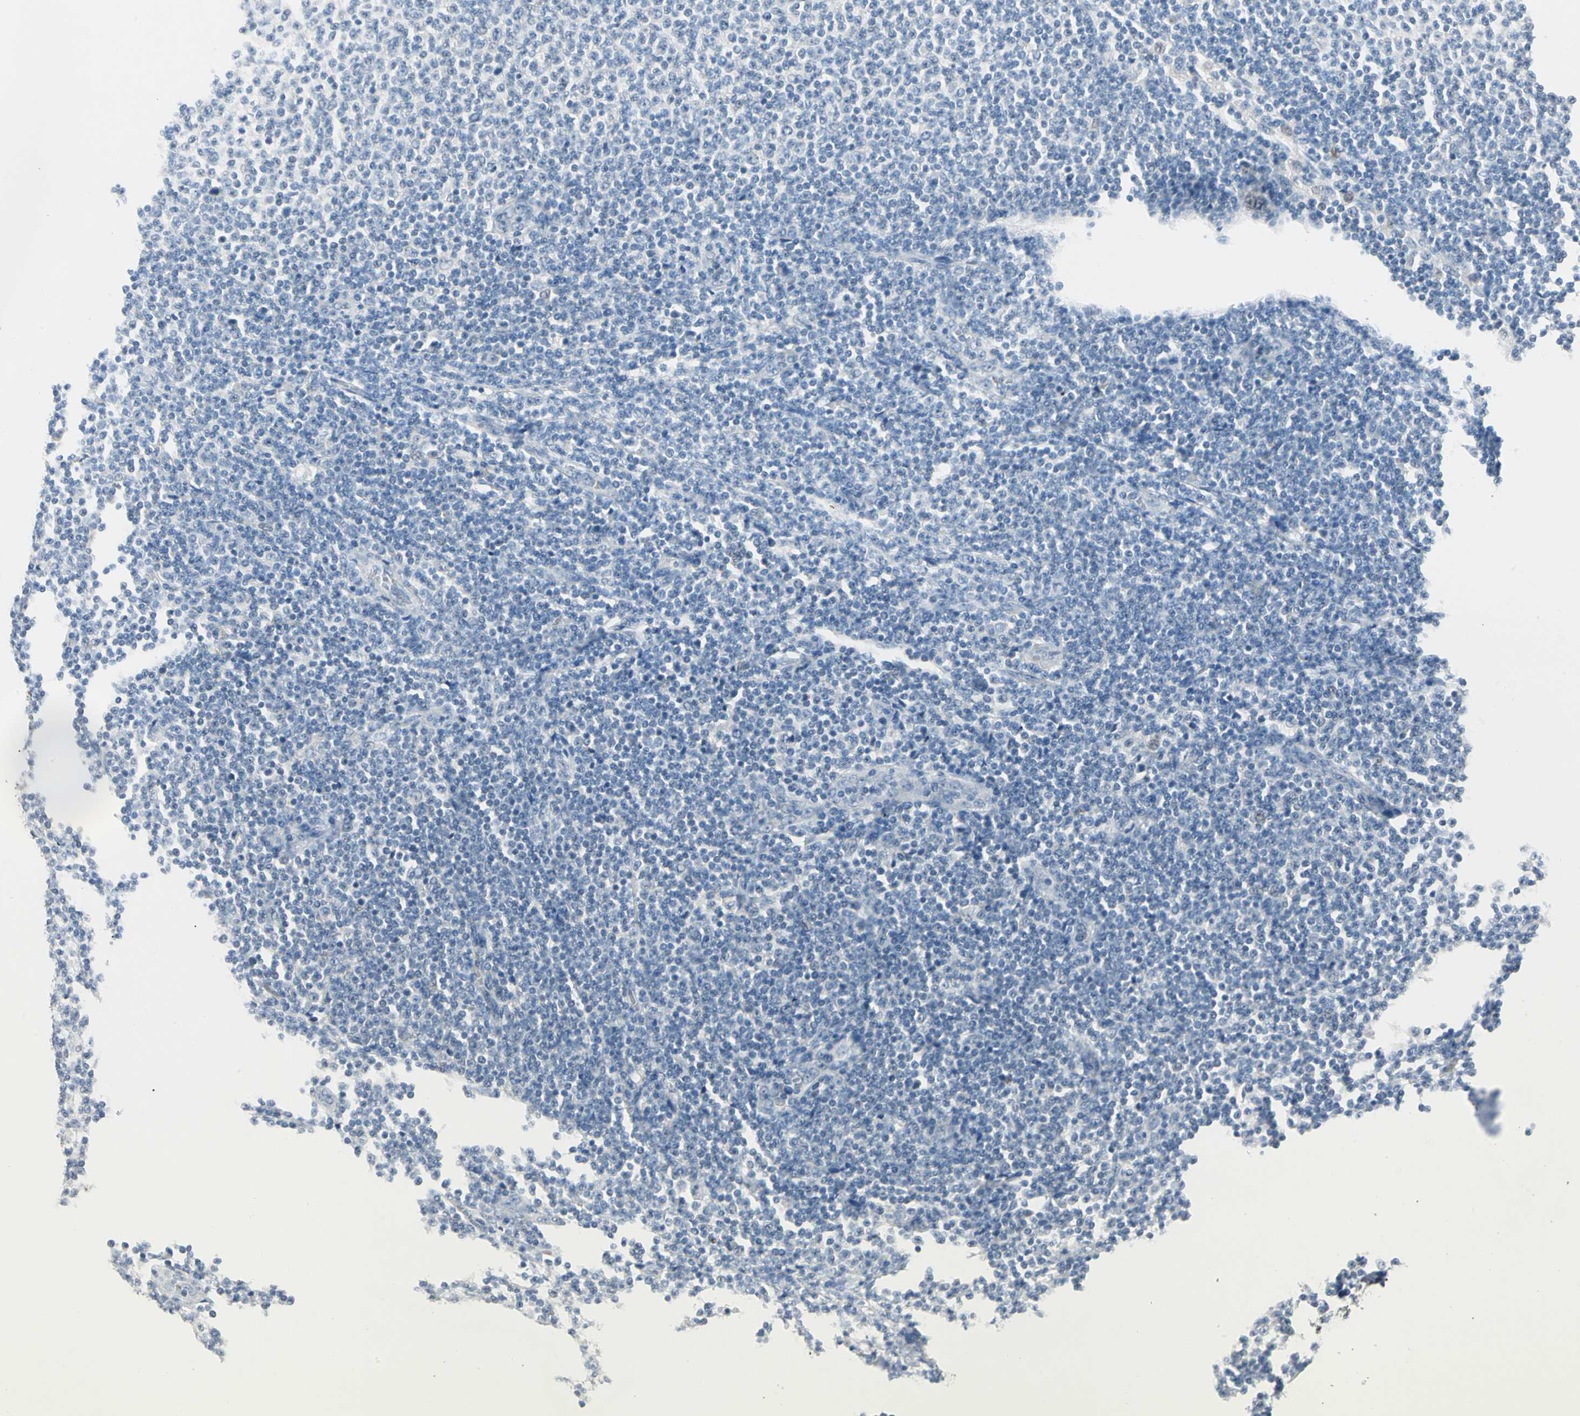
{"staining": {"intensity": "negative", "quantity": "none", "location": "none"}, "tissue": "lymphoma", "cell_type": "Tumor cells", "image_type": "cancer", "snomed": [{"axis": "morphology", "description": "Malignant lymphoma, non-Hodgkin's type, Low grade"}, {"axis": "topography", "description": "Lymph node"}], "caption": "Tumor cells are negative for brown protein staining in lymphoma. (DAB IHC, high magnification).", "gene": "CA1", "patient": {"sex": "male", "age": 66}}